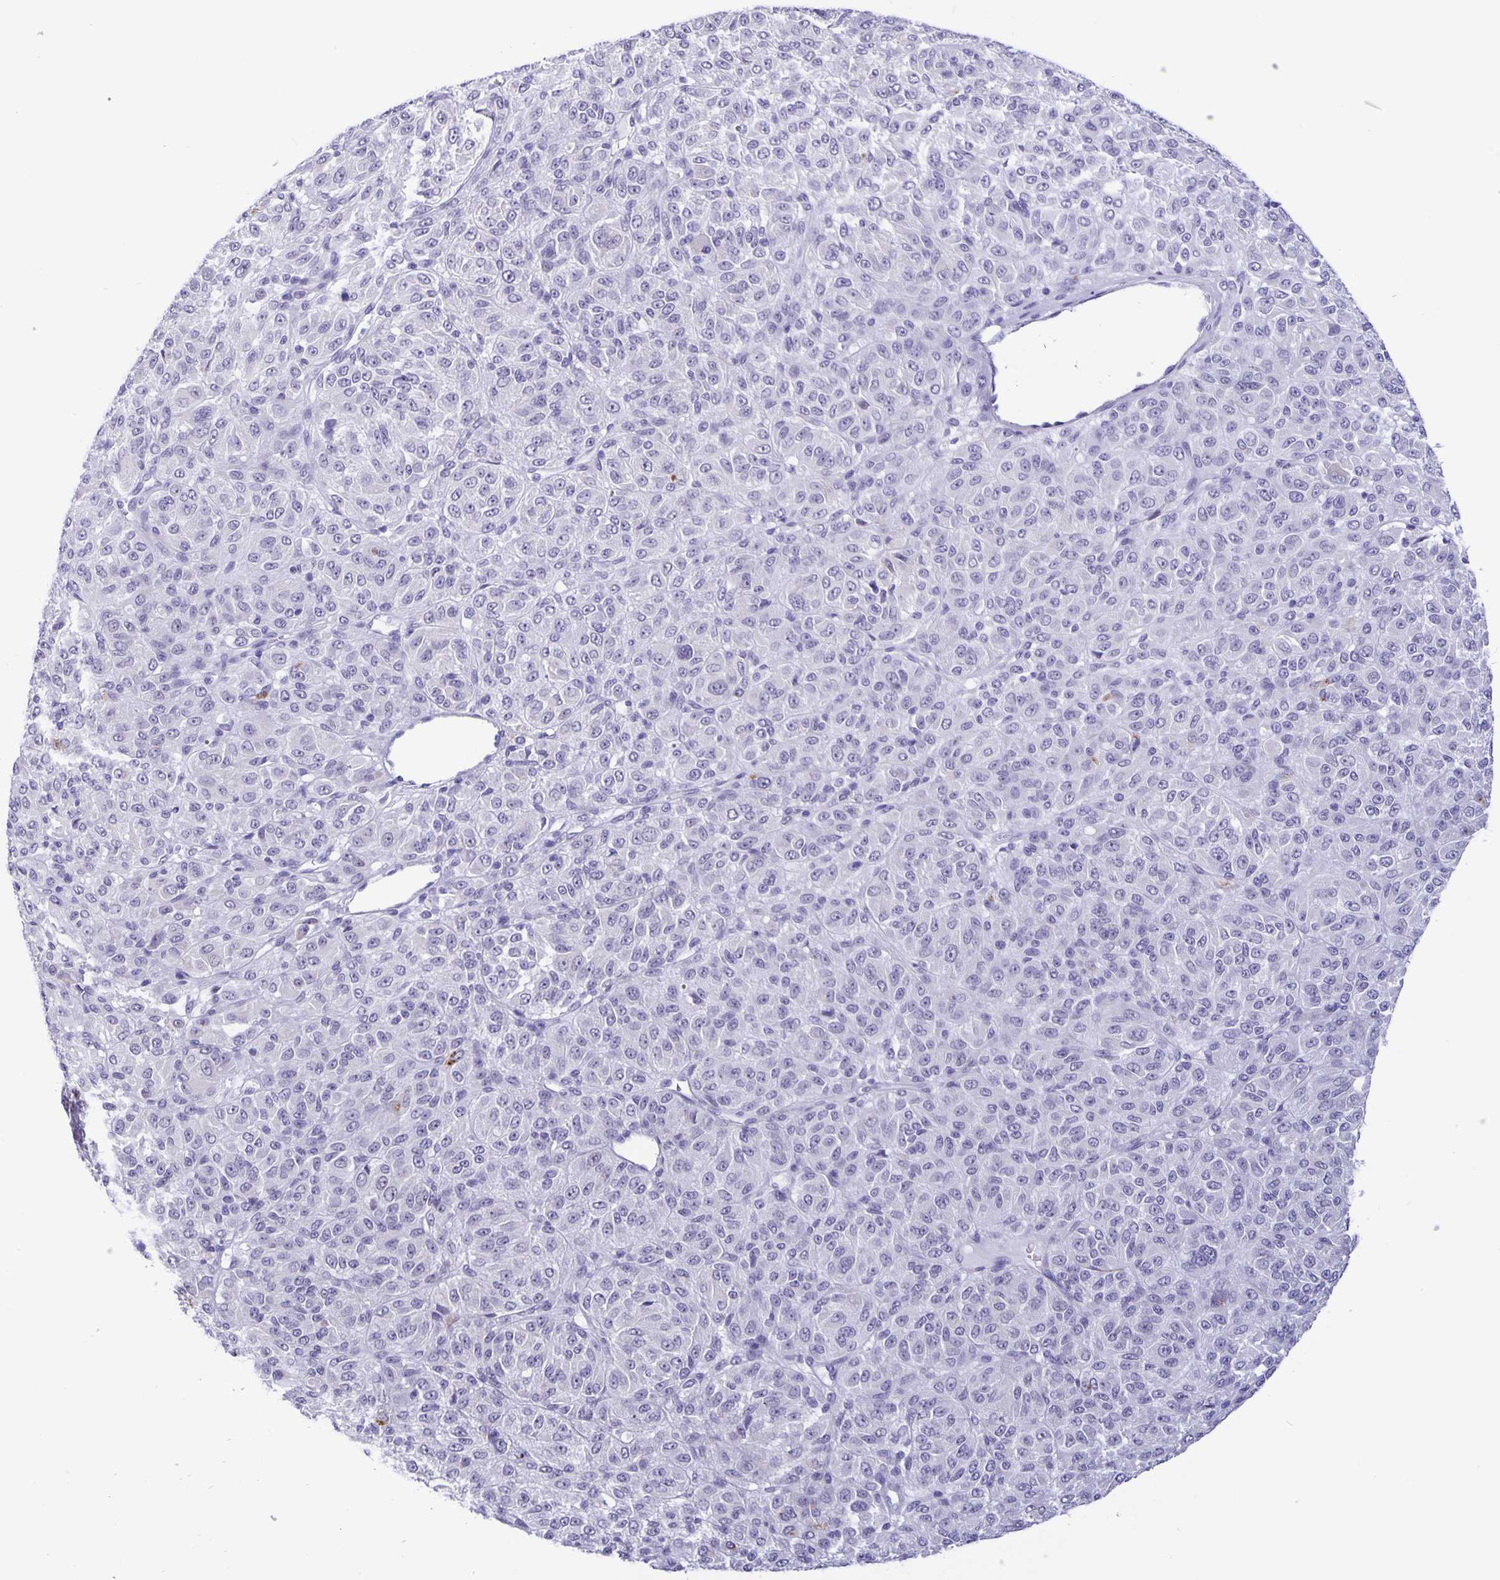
{"staining": {"intensity": "negative", "quantity": "none", "location": "none"}, "tissue": "melanoma", "cell_type": "Tumor cells", "image_type": "cancer", "snomed": [{"axis": "morphology", "description": "Malignant melanoma, Metastatic site"}, {"axis": "topography", "description": "Brain"}], "caption": "Human melanoma stained for a protein using immunohistochemistry (IHC) displays no staining in tumor cells.", "gene": "ERMN", "patient": {"sex": "female", "age": 56}}